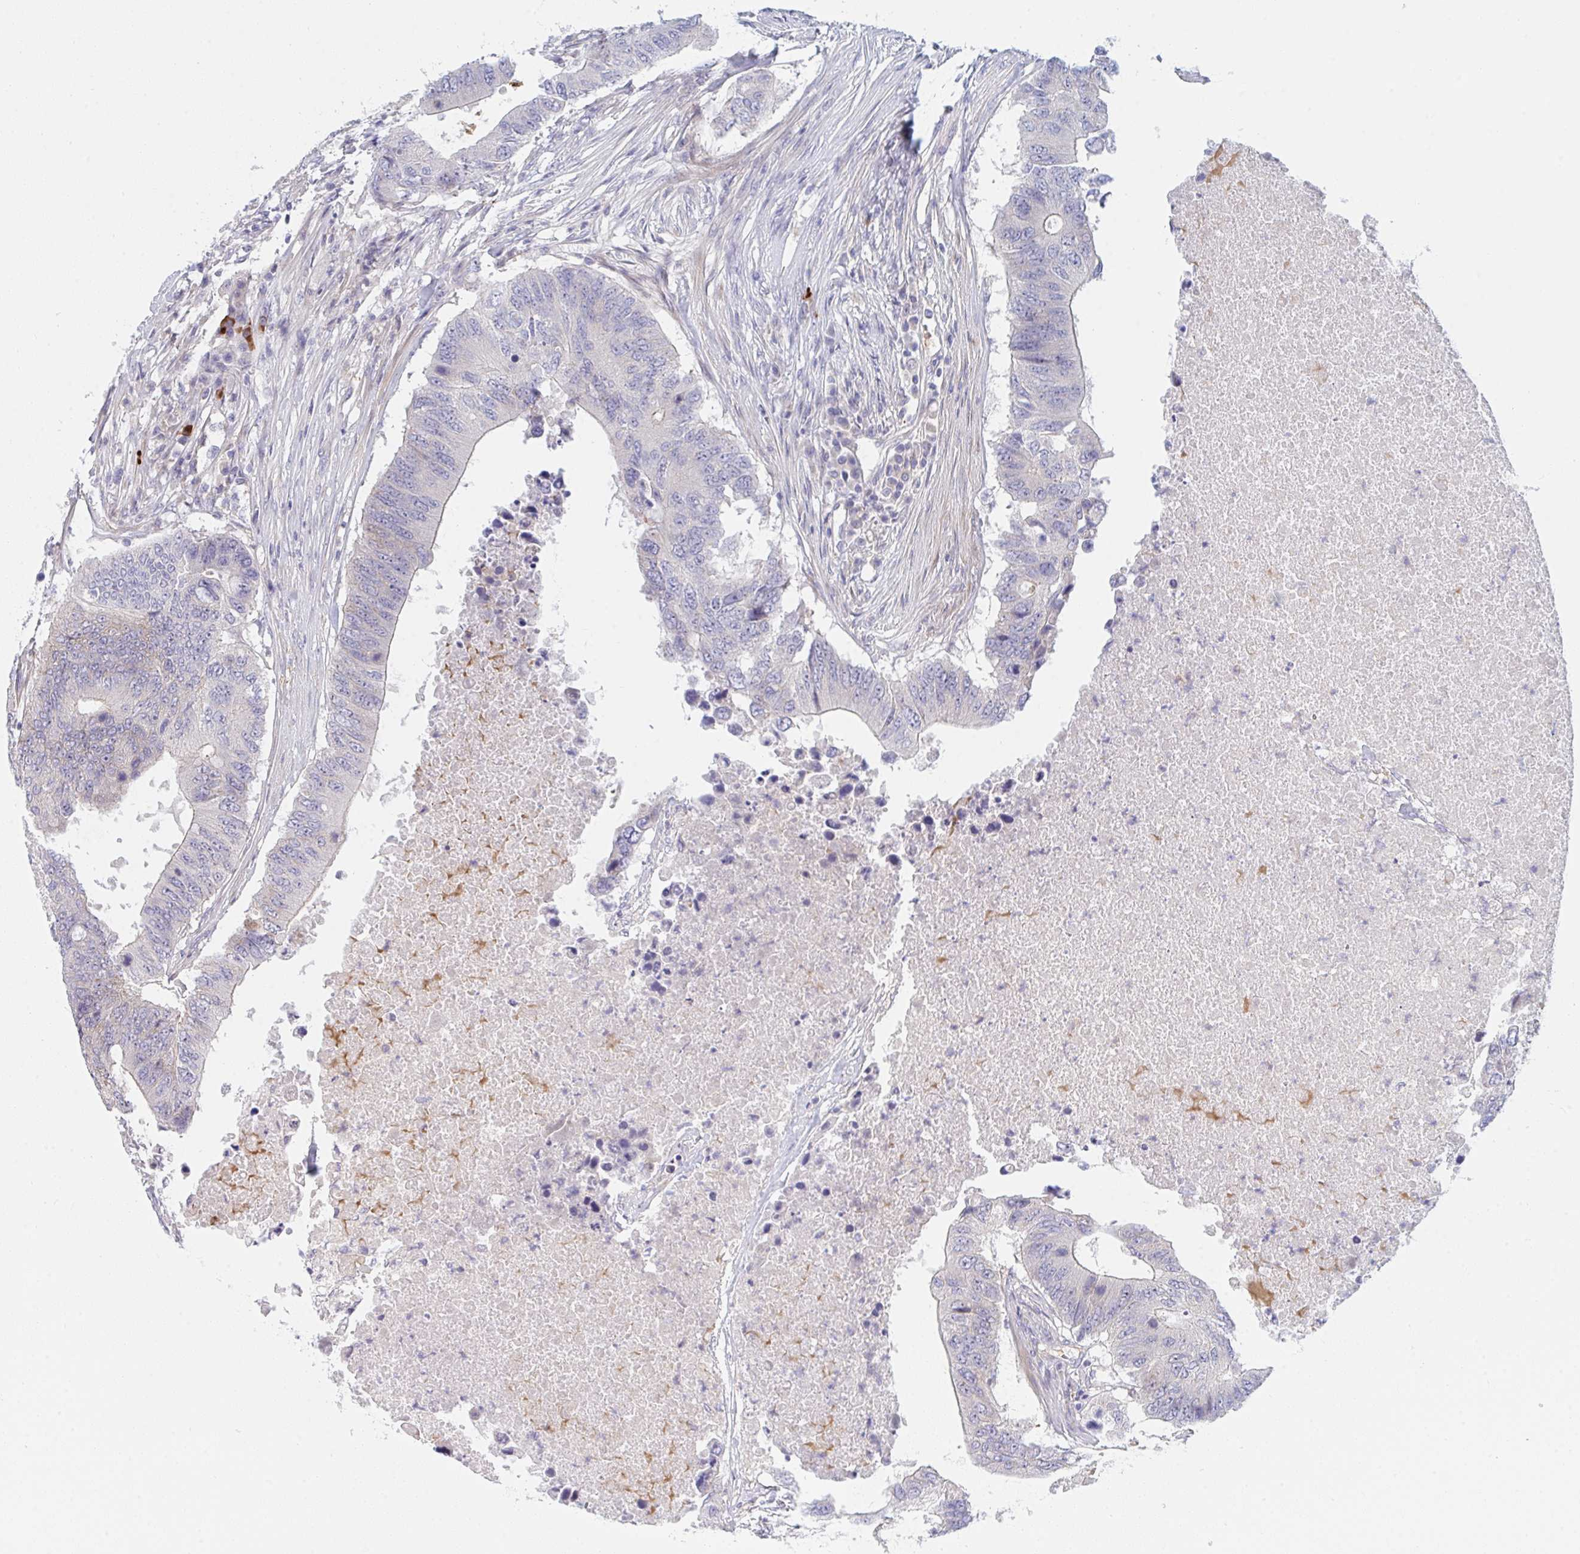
{"staining": {"intensity": "negative", "quantity": "none", "location": "none"}, "tissue": "colorectal cancer", "cell_type": "Tumor cells", "image_type": "cancer", "snomed": [{"axis": "morphology", "description": "Adenocarcinoma, NOS"}, {"axis": "topography", "description": "Colon"}], "caption": "An image of human colorectal cancer is negative for staining in tumor cells. (DAB immunohistochemistry with hematoxylin counter stain).", "gene": "TNFSF4", "patient": {"sex": "male", "age": 71}}